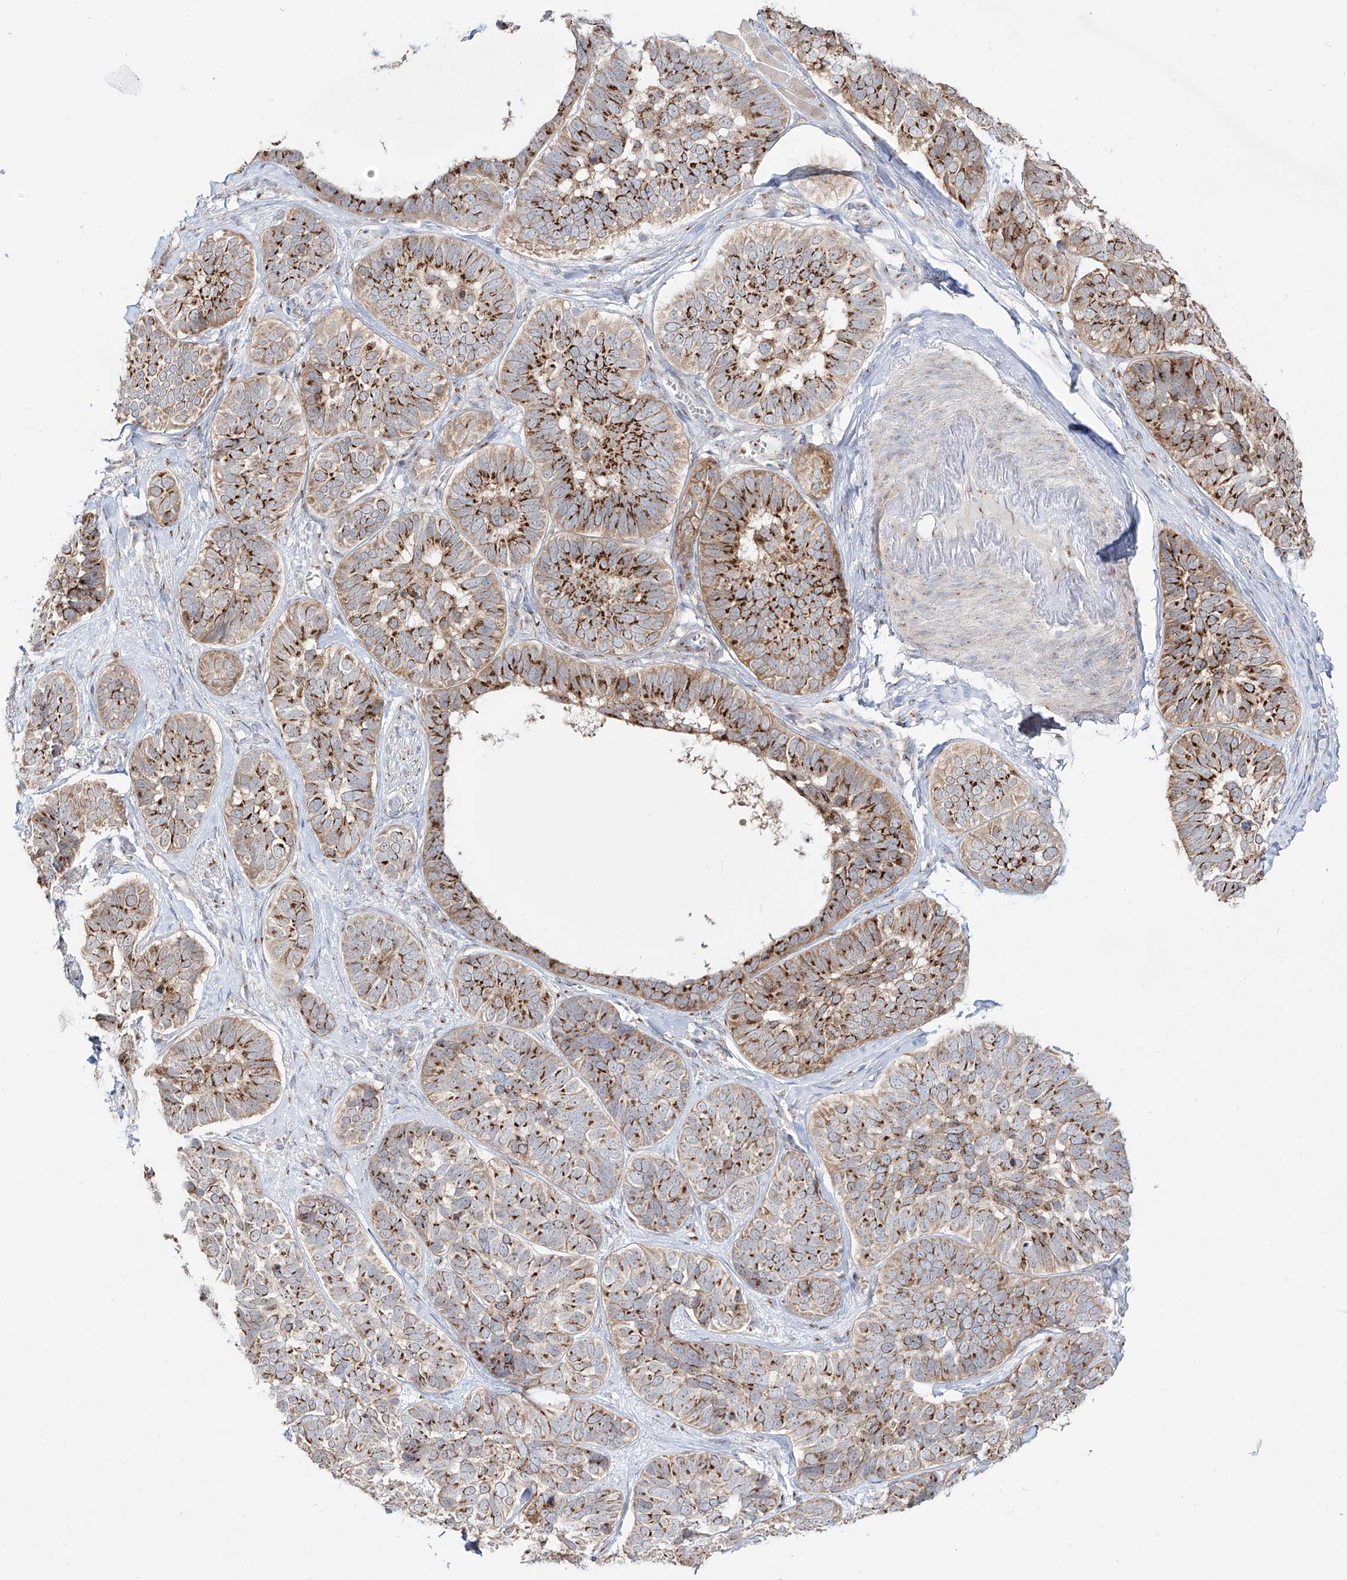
{"staining": {"intensity": "moderate", "quantity": ">75%", "location": "cytoplasmic/membranous"}, "tissue": "skin cancer", "cell_type": "Tumor cells", "image_type": "cancer", "snomed": [{"axis": "morphology", "description": "Basal cell carcinoma"}, {"axis": "topography", "description": "Skin"}], "caption": "Tumor cells display medium levels of moderate cytoplasmic/membranous staining in about >75% of cells in skin basal cell carcinoma.", "gene": "BSDC1", "patient": {"sex": "male", "age": 62}}